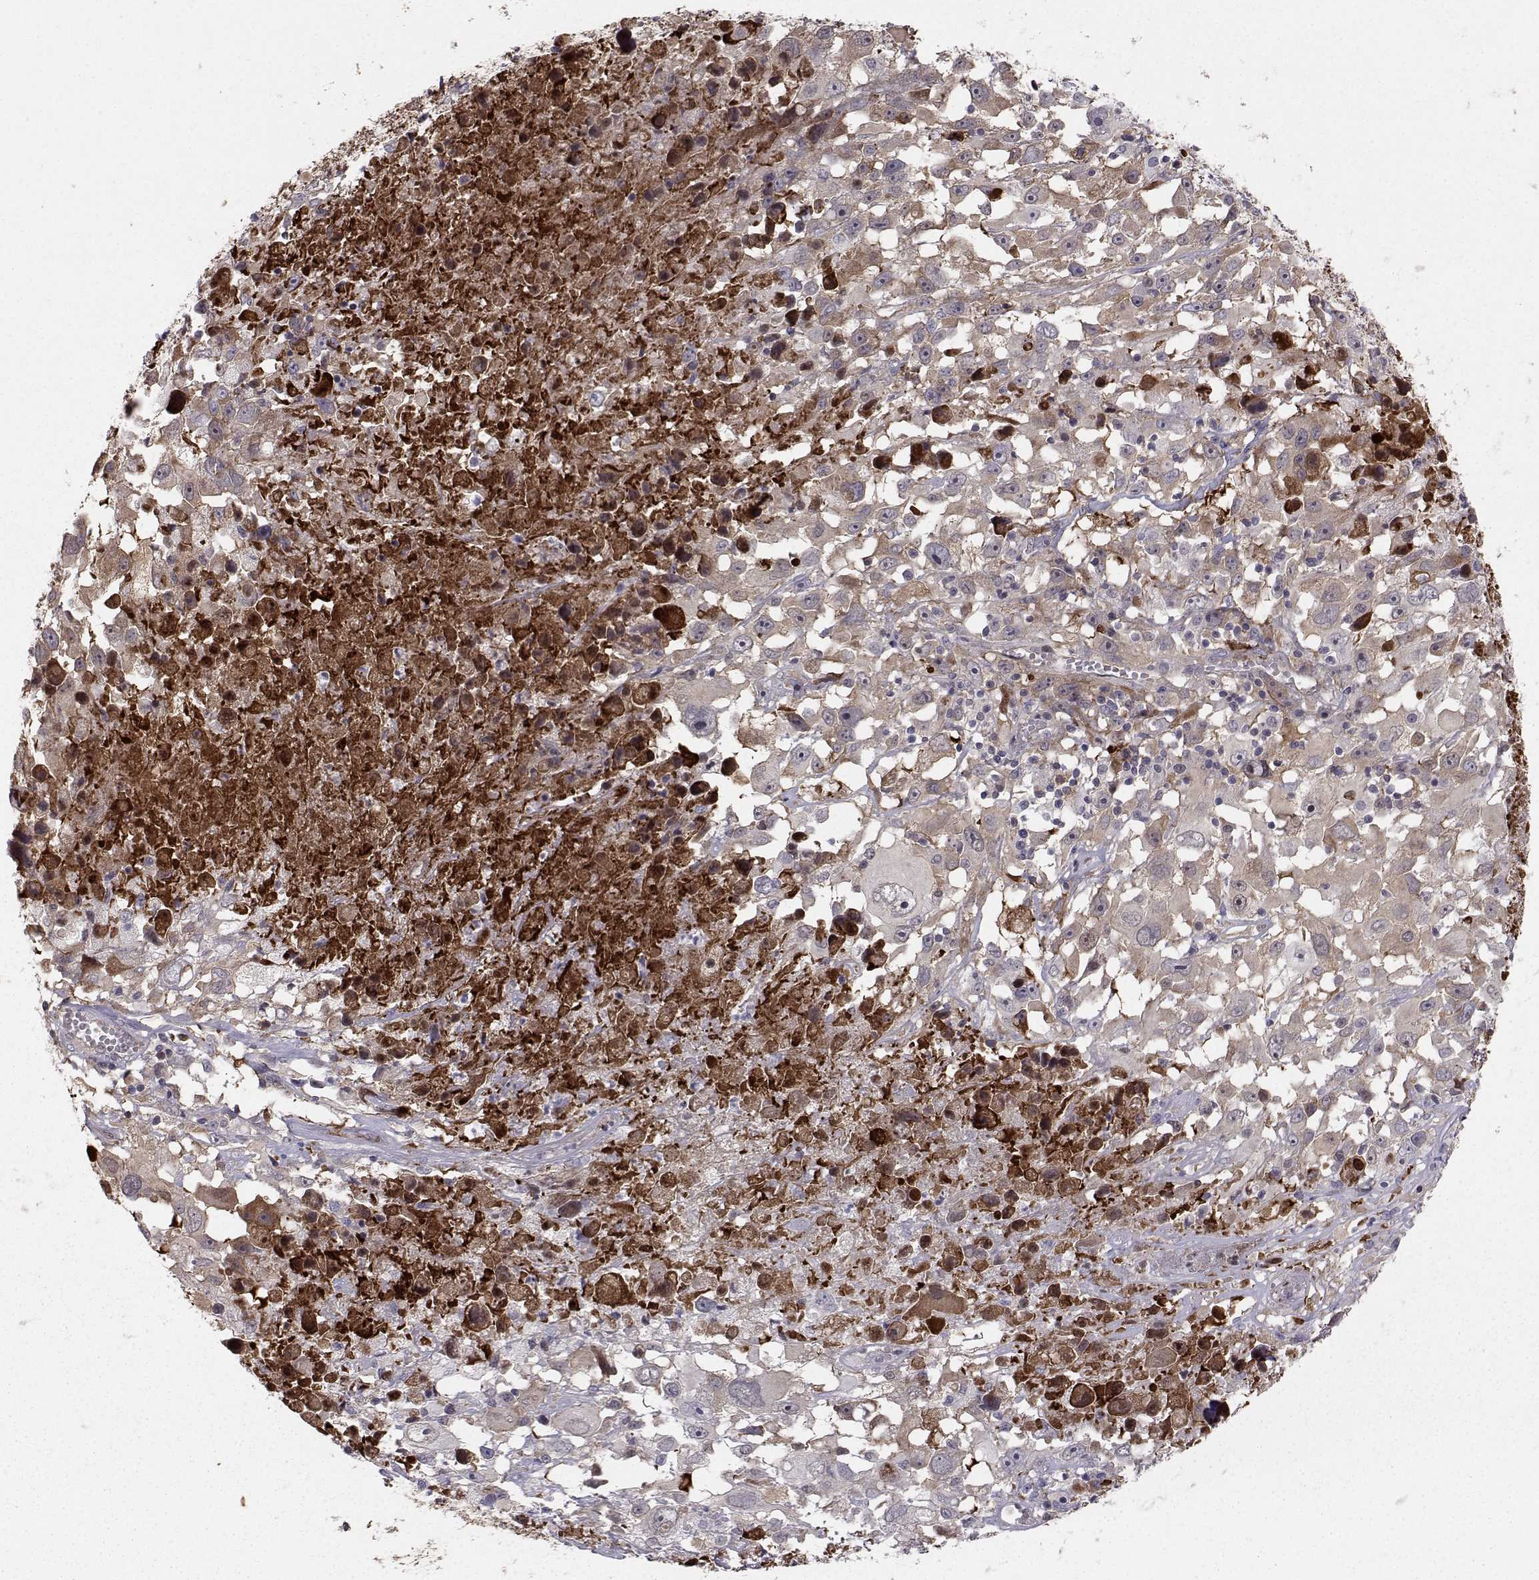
{"staining": {"intensity": "weak", "quantity": "25%-75%", "location": "cytoplasmic/membranous"}, "tissue": "melanoma", "cell_type": "Tumor cells", "image_type": "cancer", "snomed": [{"axis": "morphology", "description": "Malignant melanoma, Metastatic site"}, {"axis": "topography", "description": "Soft tissue"}], "caption": "DAB (3,3'-diaminobenzidine) immunohistochemical staining of melanoma reveals weak cytoplasmic/membranous protein staining in about 25%-75% of tumor cells. (DAB IHC, brown staining for protein, blue staining for nuclei).", "gene": "HSP90AB1", "patient": {"sex": "male", "age": 50}}